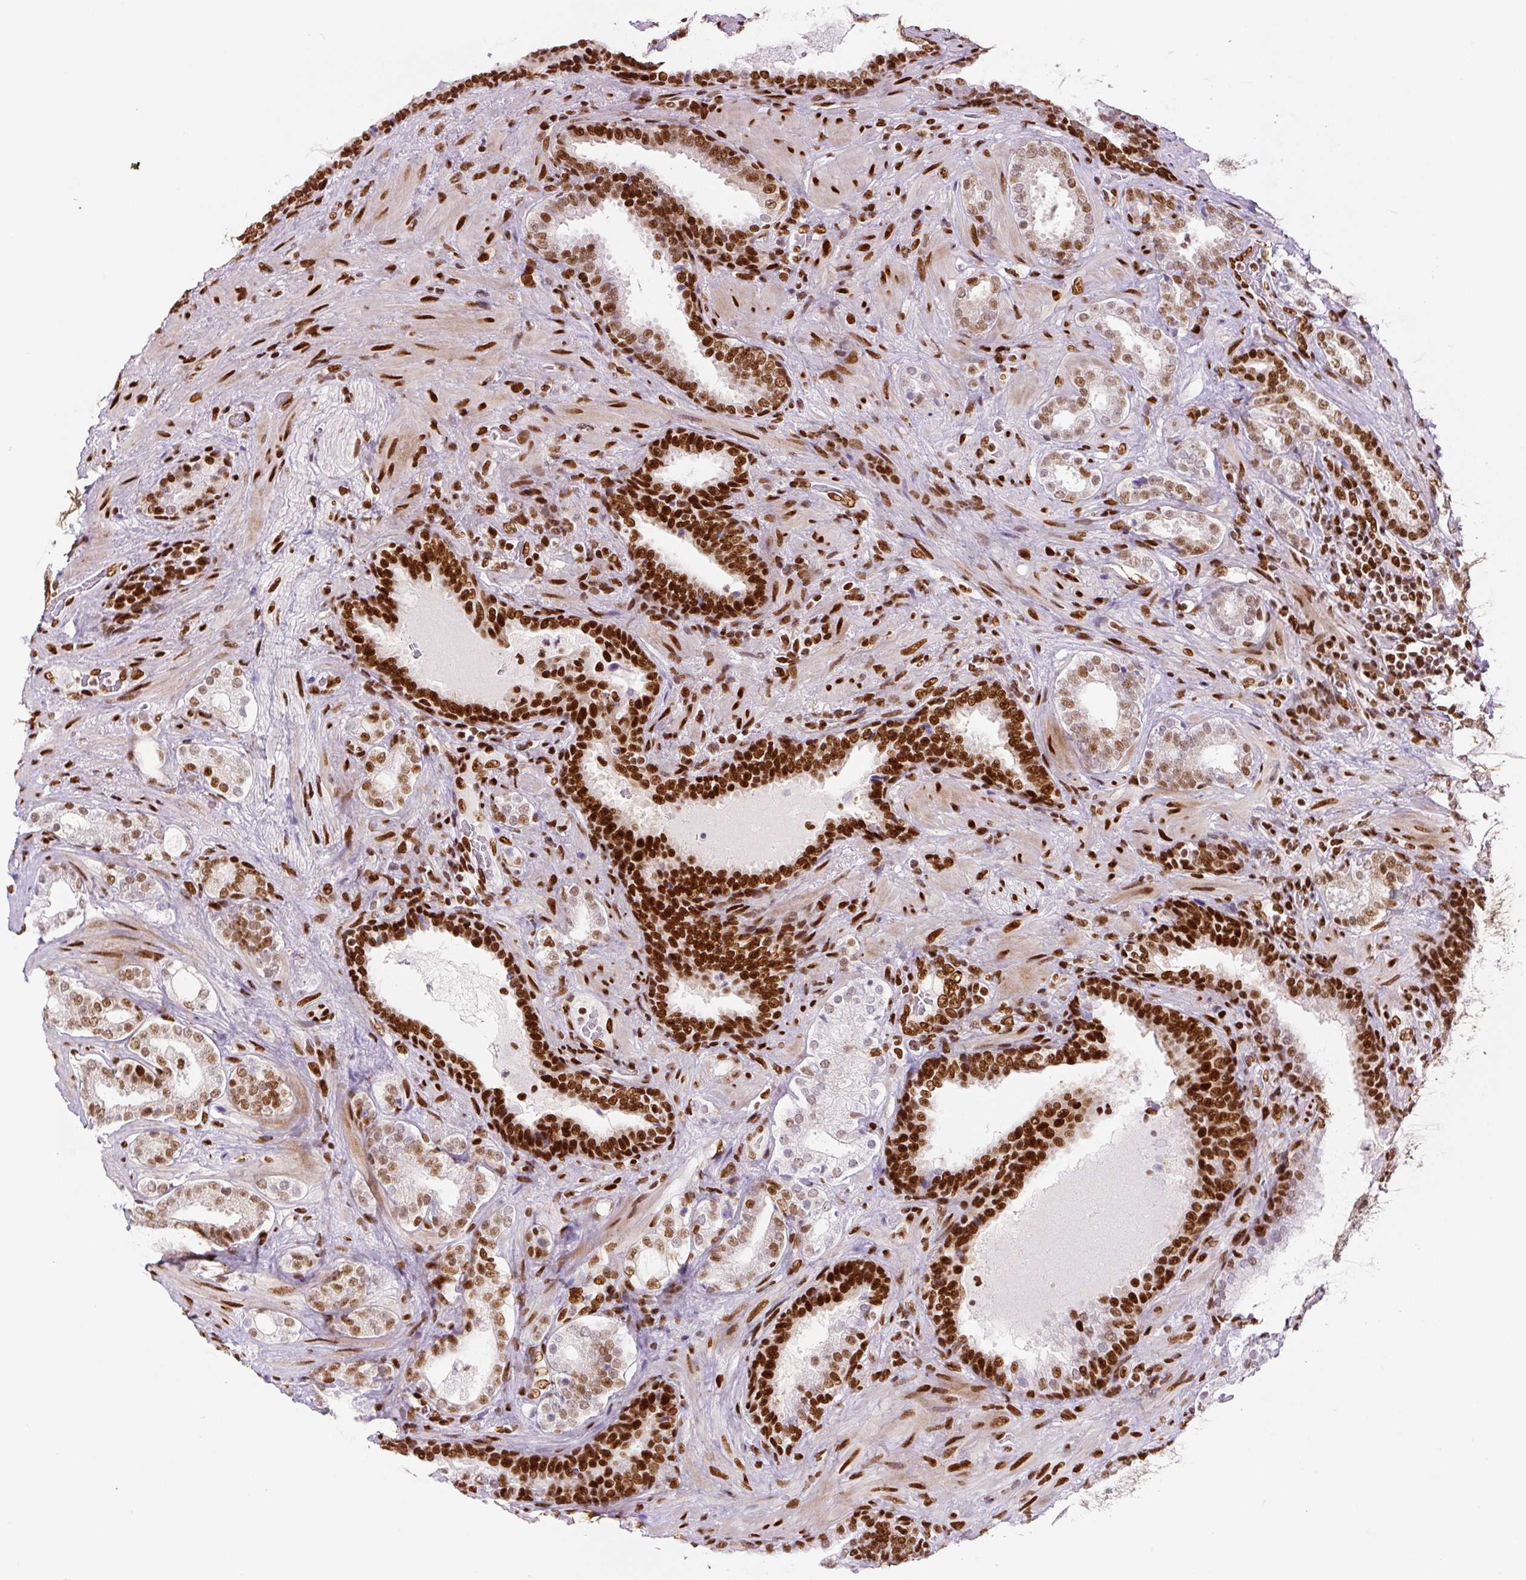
{"staining": {"intensity": "strong", "quantity": ">75%", "location": "nuclear"}, "tissue": "prostate cancer", "cell_type": "Tumor cells", "image_type": "cancer", "snomed": [{"axis": "morphology", "description": "Adenocarcinoma, High grade"}, {"axis": "topography", "description": "Prostate"}], "caption": "Immunohistochemical staining of prostate cancer shows high levels of strong nuclear expression in about >75% of tumor cells. The staining is performed using DAB (3,3'-diaminobenzidine) brown chromogen to label protein expression. The nuclei are counter-stained blue using hematoxylin.", "gene": "FUS", "patient": {"sex": "male", "age": 65}}